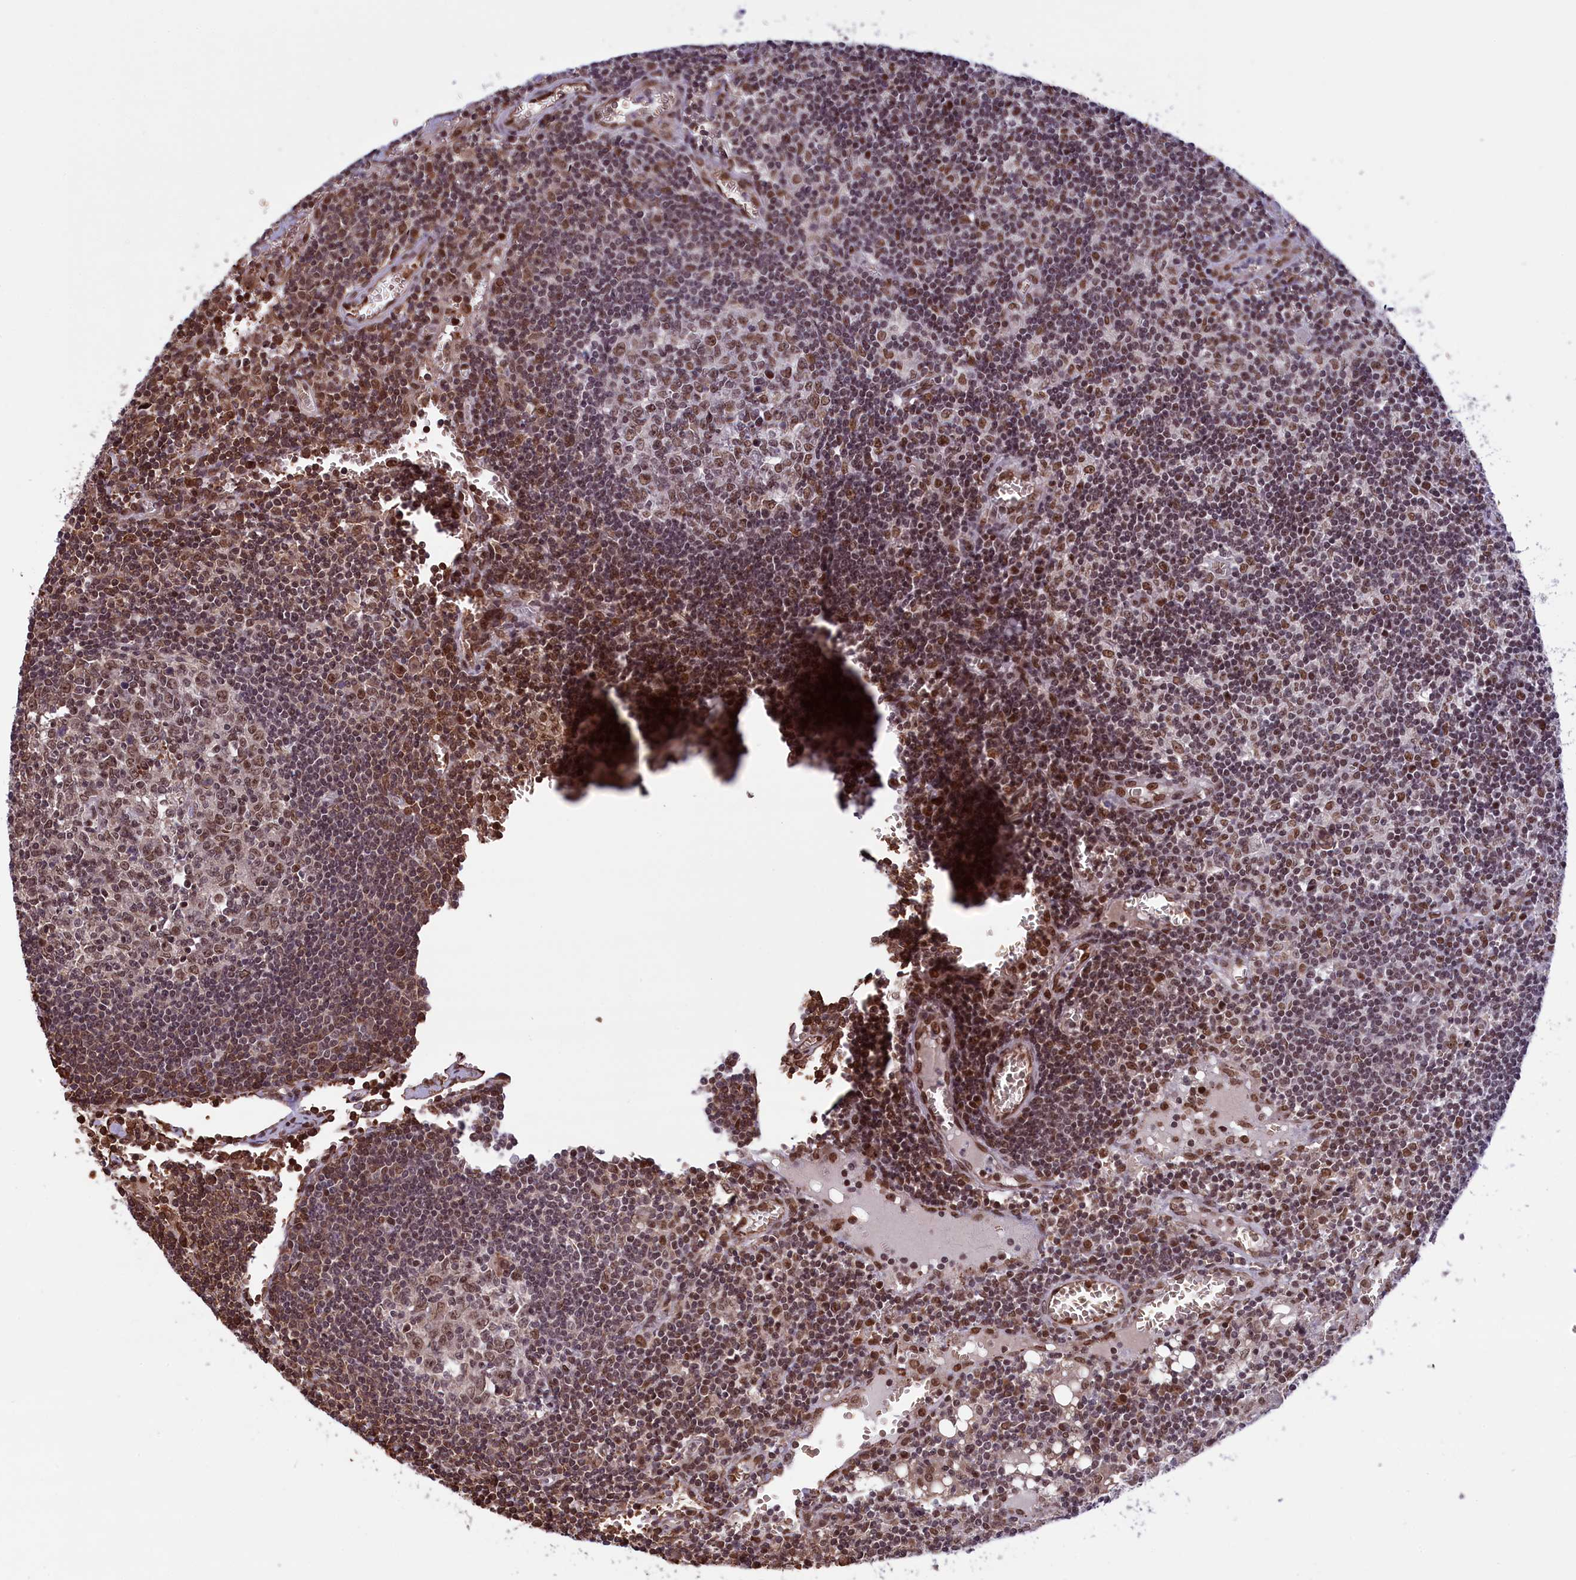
{"staining": {"intensity": "moderate", "quantity": "25%-75%", "location": "nuclear"}, "tissue": "lymph node", "cell_type": "Germinal center cells", "image_type": "normal", "snomed": [{"axis": "morphology", "description": "Normal tissue, NOS"}, {"axis": "topography", "description": "Lymph node"}], "caption": "Benign lymph node demonstrates moderate nuclear expression in approximately 25%-75% of germinal center cells.", "gene": "MPHOSPH8", "patient": {"sex": "female", "age": 73}}